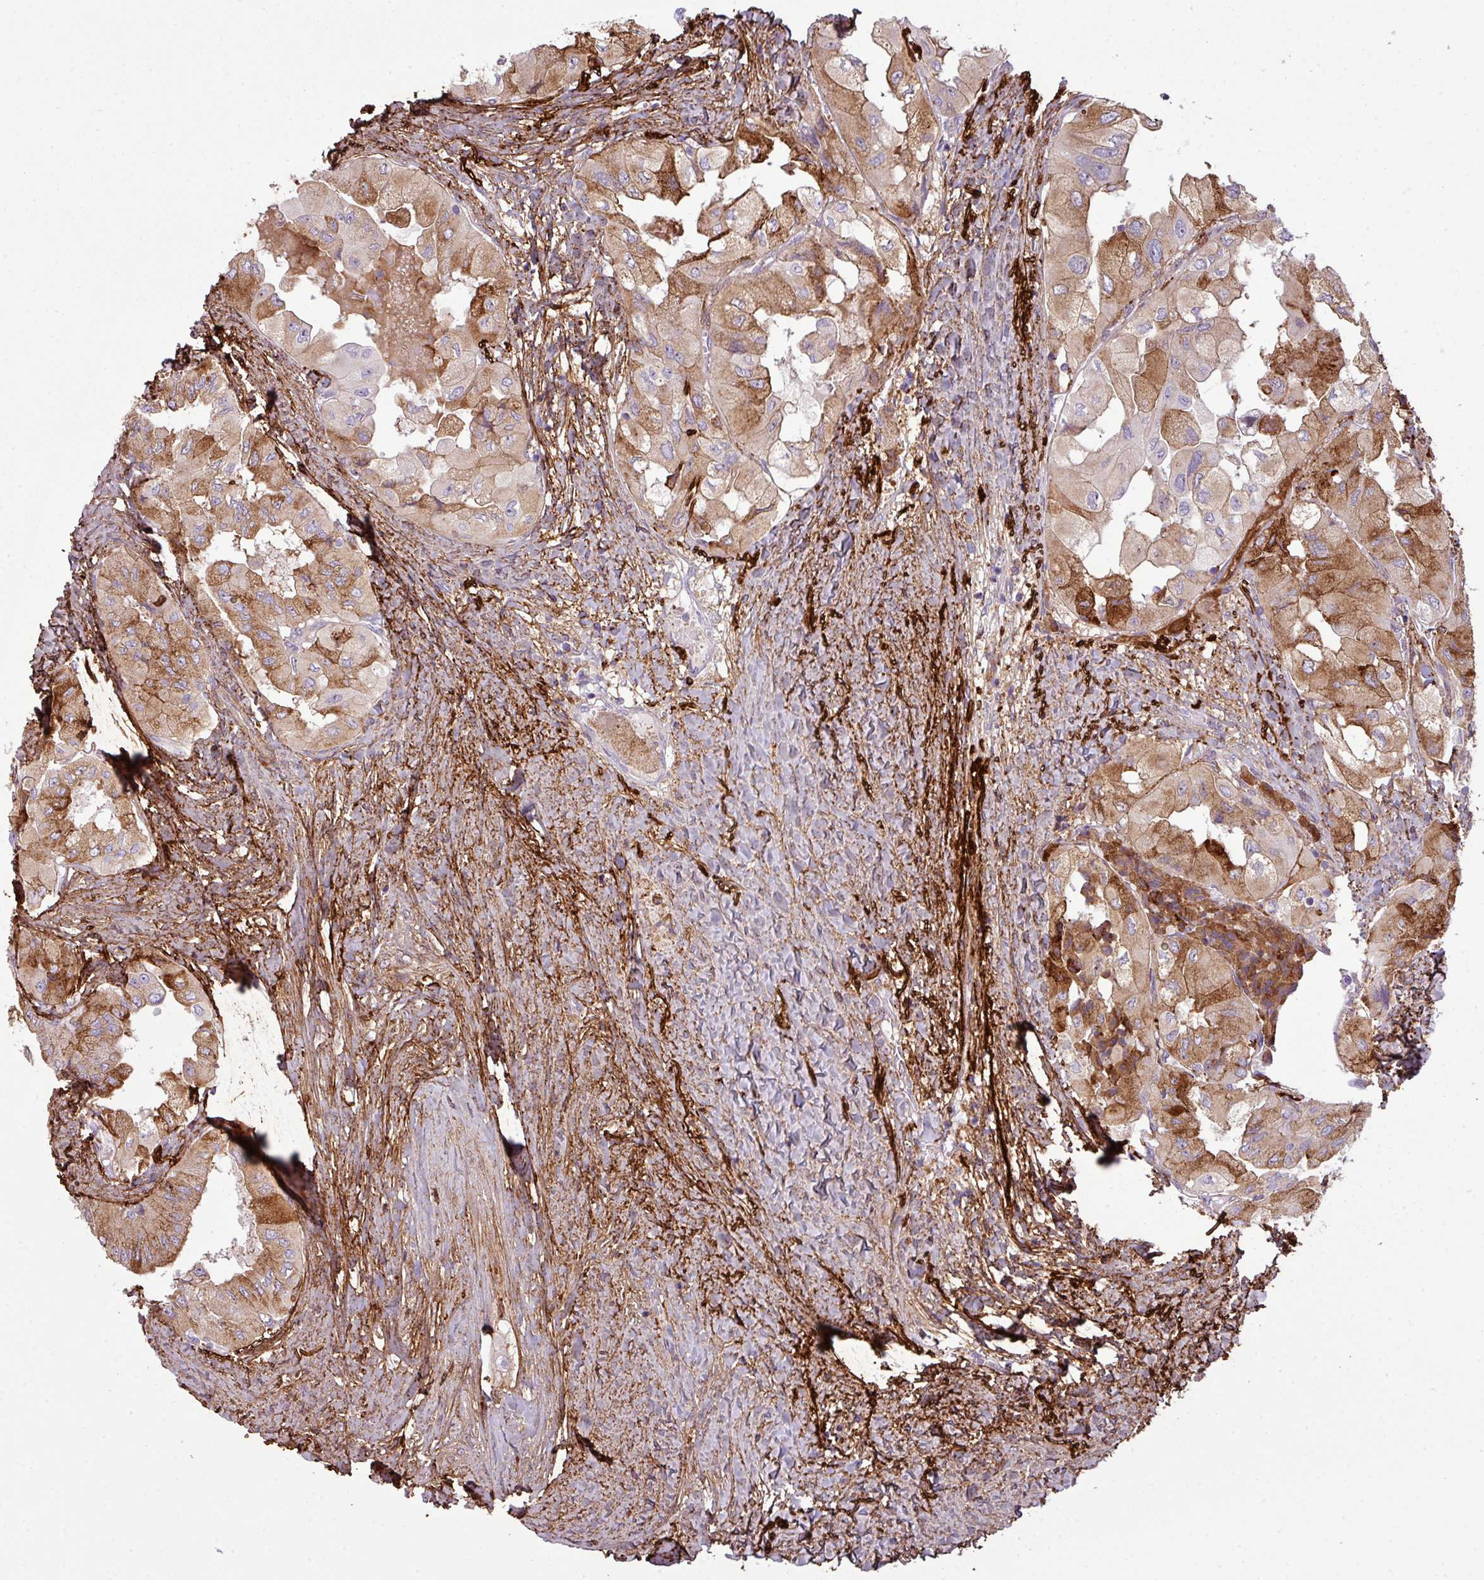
{"staining": {"intensity": "moderate", "quantity": "25%-75%", "location": "cytoplasmic/membranous"}, "tissue": "thyroid cancer", "cell_type": "Tumor cells", "image_type": "cancer", "snomed": [{"axis": "morphology", "description": "Normal tissue, NOS"}, {"axis": "morphology", "description": "Papillary adenocarcinoma, NOS"}, {"axis": "topography", "description": "Thyroid gland"}], "caption": "An immunohistochemistry histopathology image of tumor tissue is shown. Protein staining in brown shows moderate cytoplasmic/membranous positivity in papillary adenocarcinoma (thyroid) within tumor cells.", "gene": "COL8A1", "patient": {"sex": "female", "age": 59}}